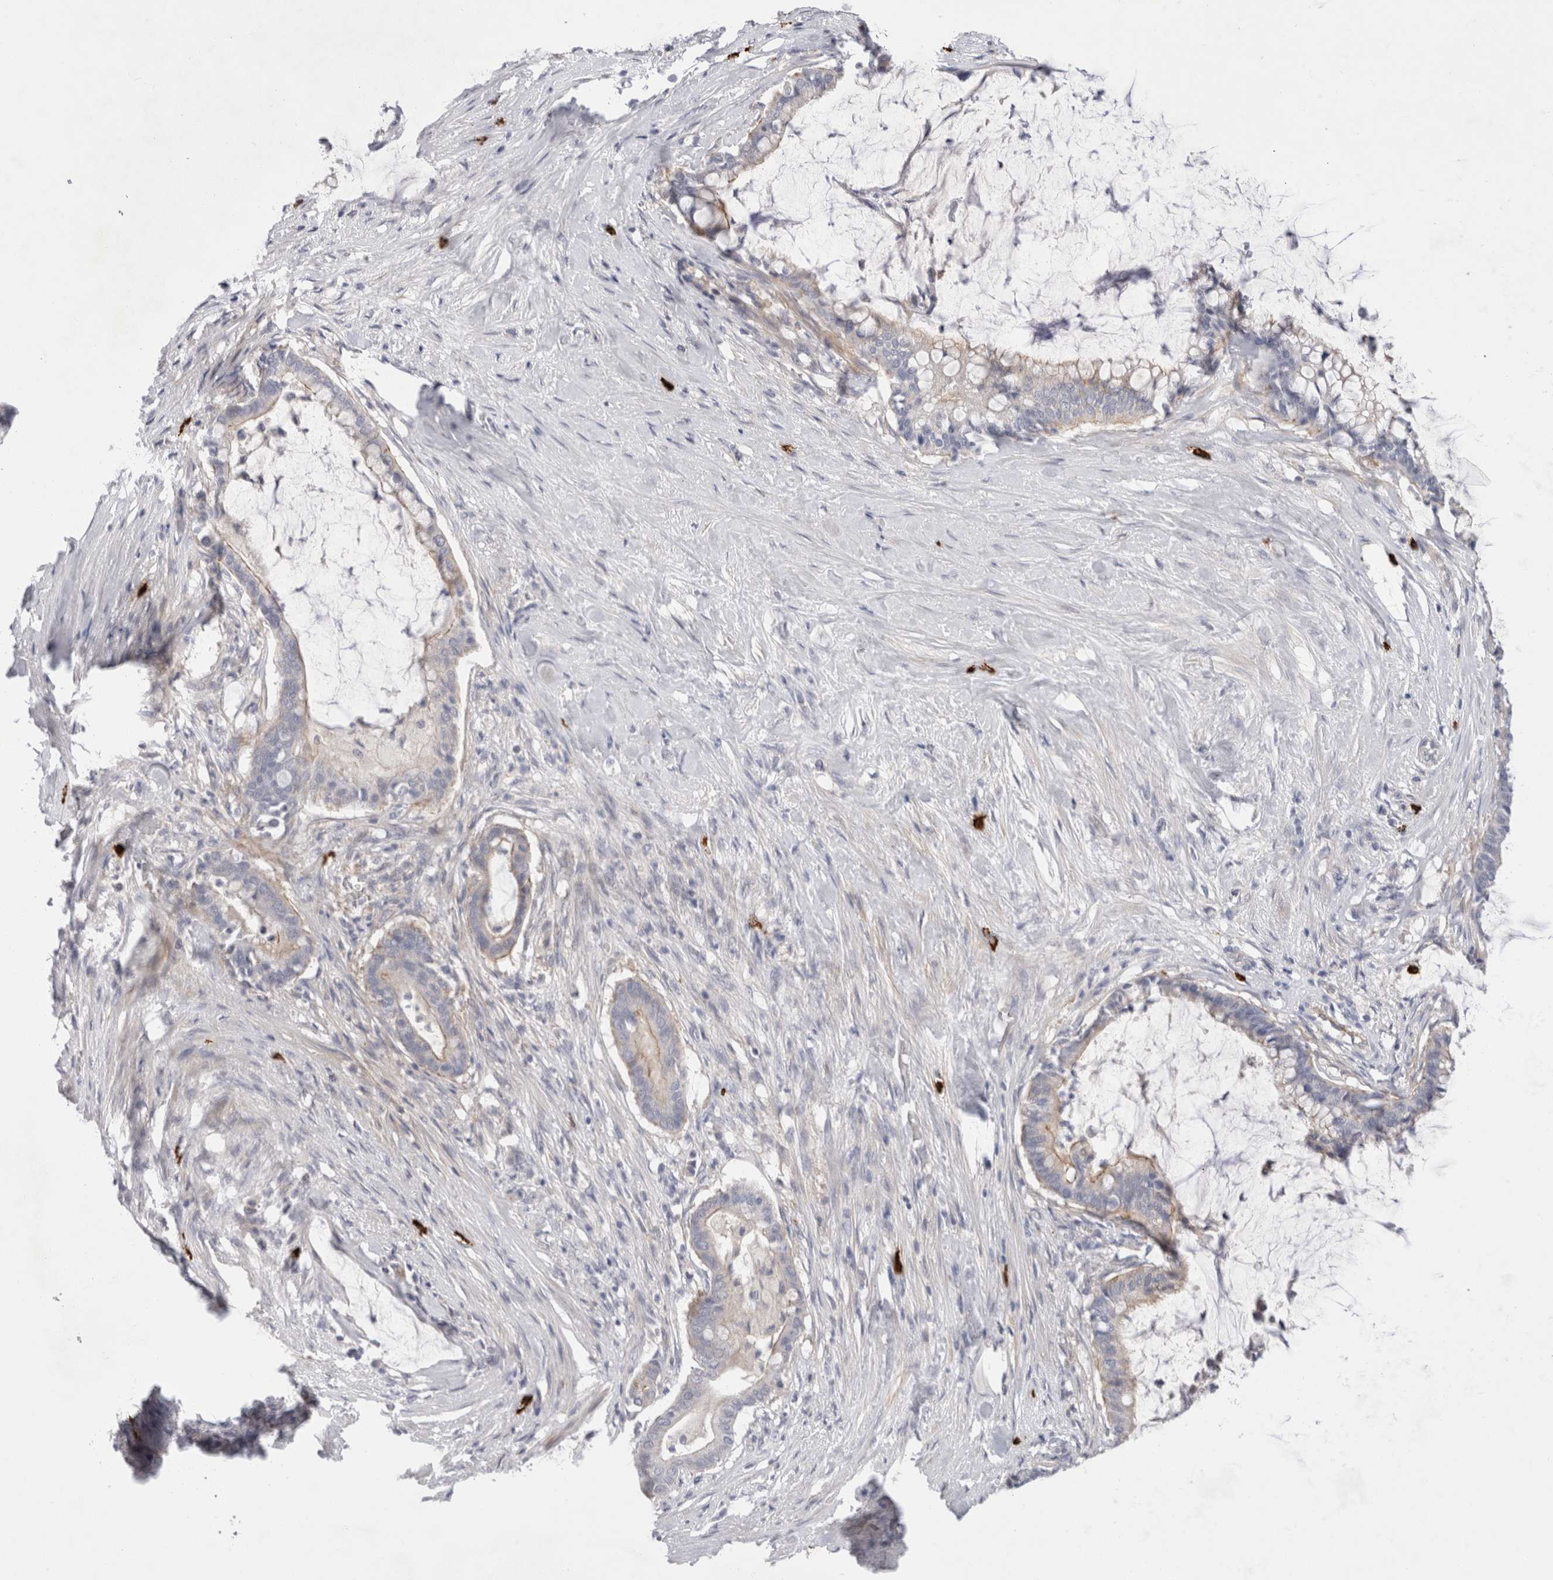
{"staining": {"intensity": "negative", "quantity": "none", "location": "none"}, "tissue": "pancreatic cancer", "cell_type": "Tumor cells", "image_type": "cancer", "snomed": [{"axis": "morphology", "description": "Adenocarcinoma, NOS"}, {"axis": "topography", "description": "Pancreas"}], "caption": "Protein analysis of pancreatic cancer reveals no significant staining in tumor cells.", "gene": "SPINK2", "patient": {"sex": "male", "age": 41}}